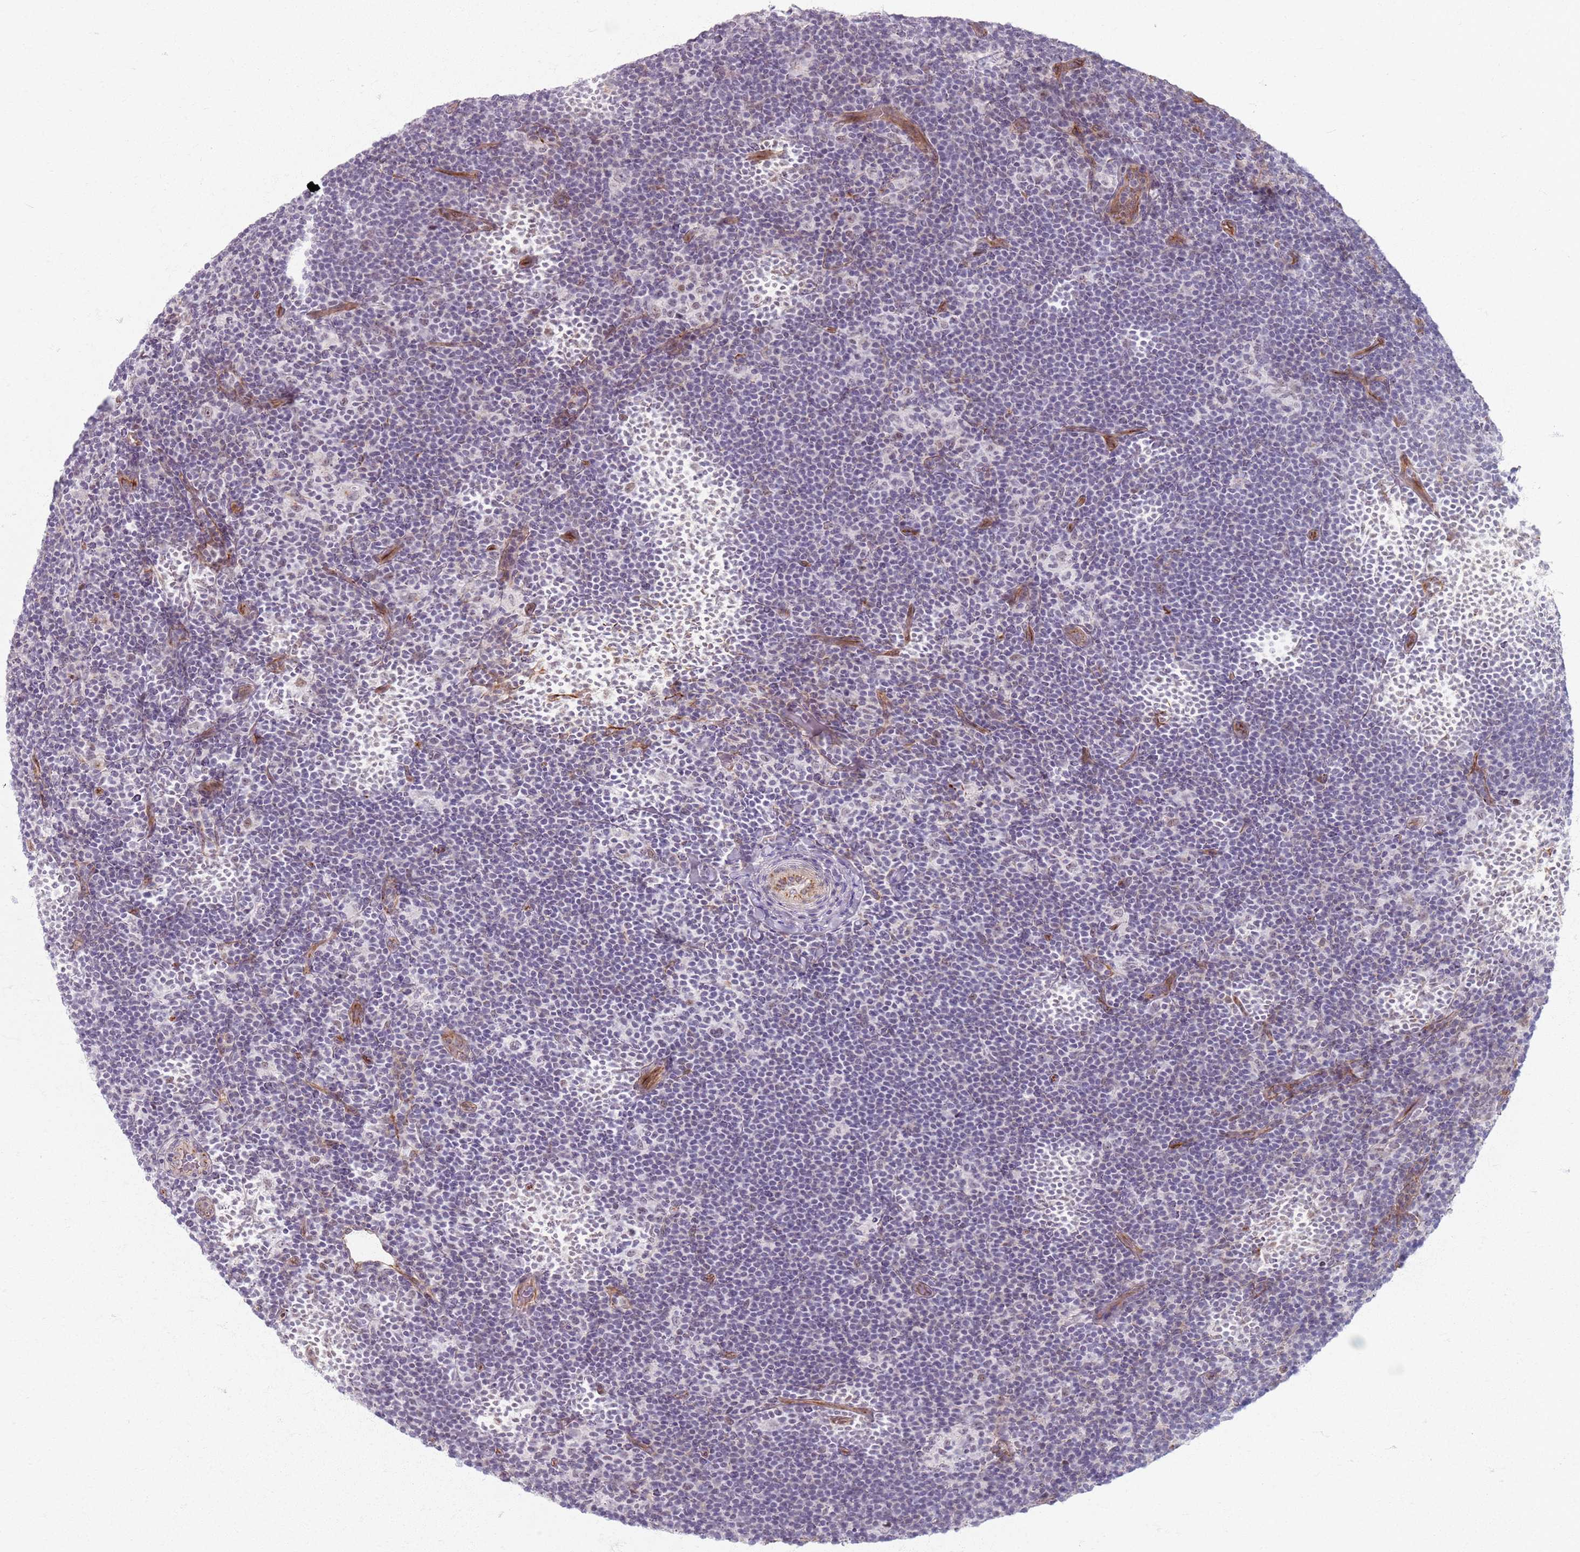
{"staining": {"intensity": "negative", "quantity": "none", "location": "none"}, "tissue": "lymphoma", "cell_type": "Tumor cells", "image_type": "cancer", "snomed": [{"axis": "morphology", "description": "Hodgkin's disease, NOS"}, {"axis": "topography", "description": "Lymph node"}], "caption": "IHC image of Hodgkin's disease stained for a protein (brown), which demonstrates no positivity in tumor cells.", "gene": "KCNA5", "patient": {"sex": "female", "age": 57}}